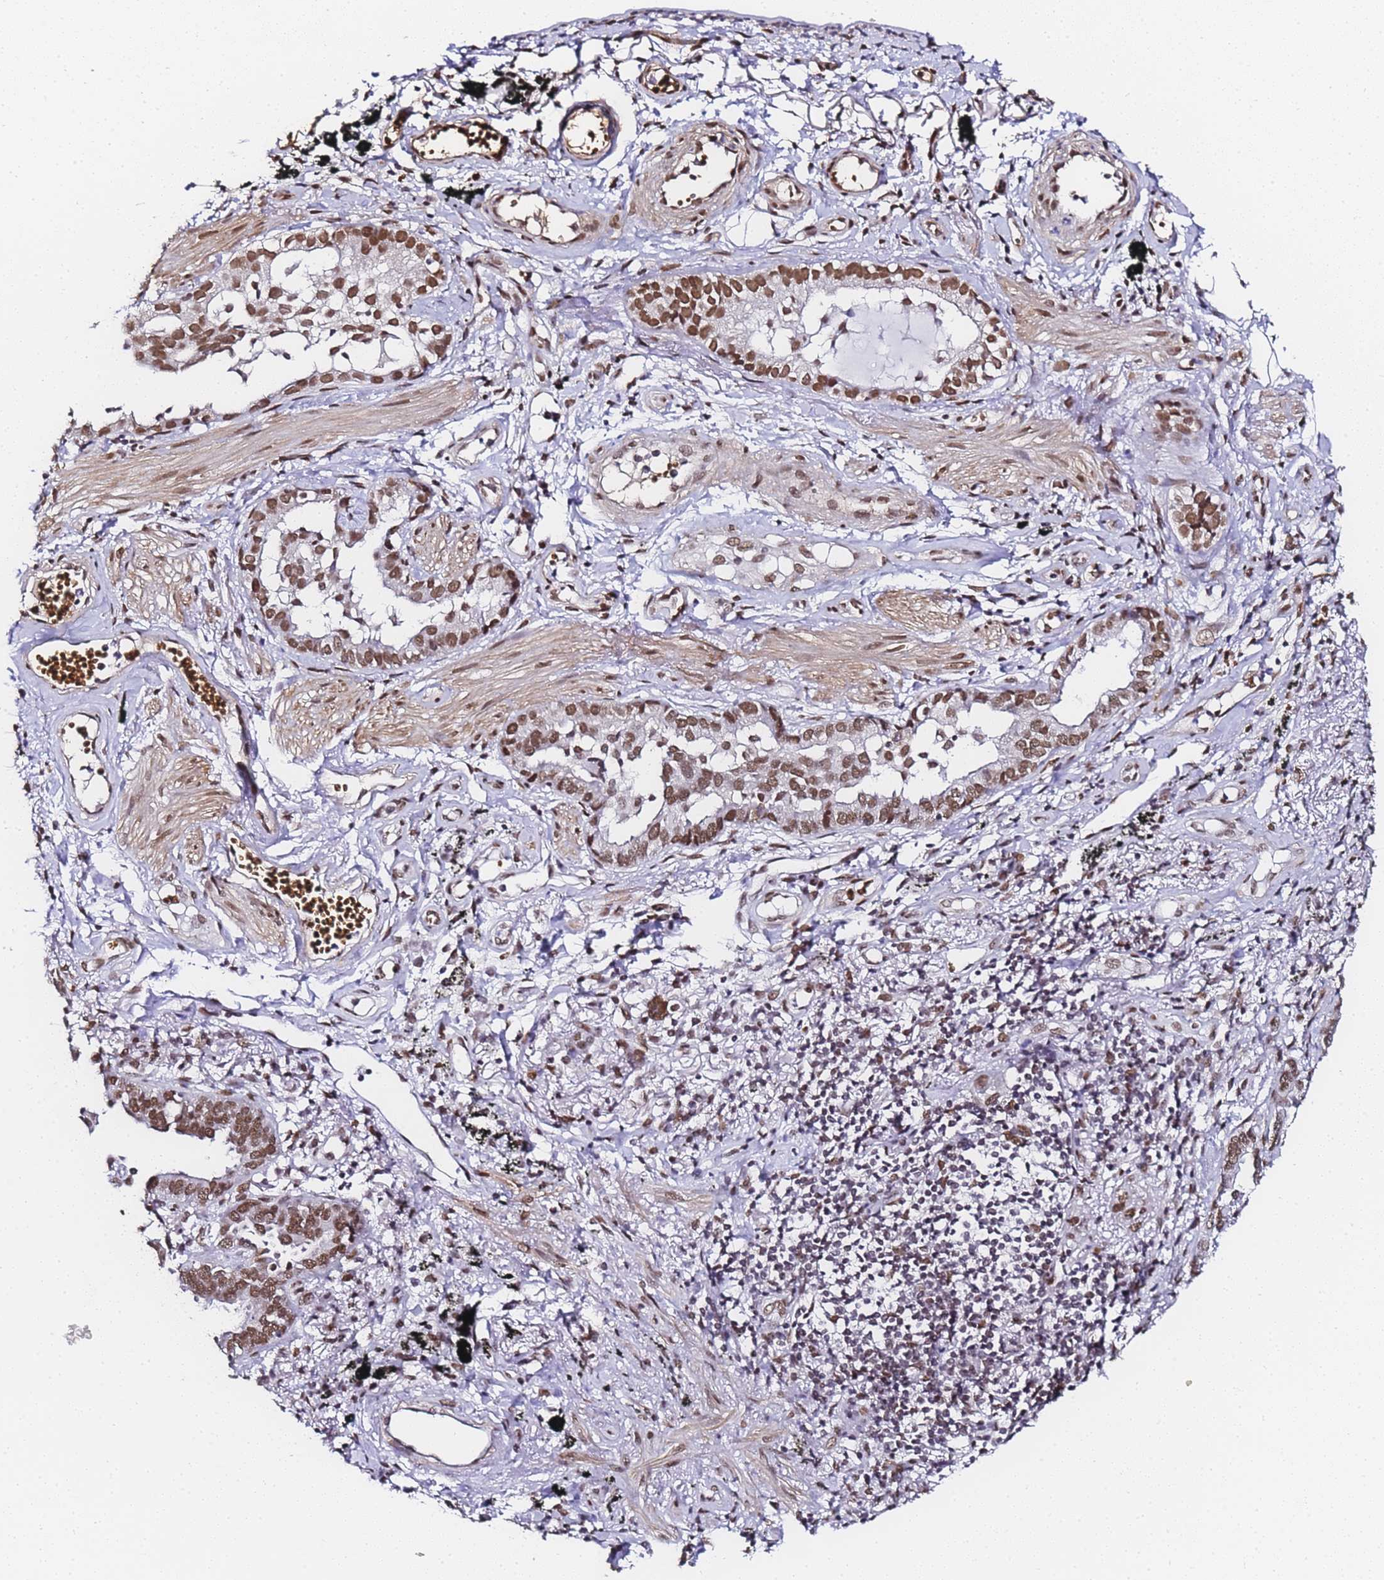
{"staining": {"intensity": "moderate", "quantity": ">75%", "location": "nuclear"}, "tissue": "lung cancer", "cell_type": "Tumor cells", "image_type": "cancer", "snomed": [{"axis": "morphology", "description": "Adenocarcinoma, NOS"}, {"axis": "topography", "description": "Lung"}], "caption": "Human lung adenocarcinoma stained with a brown dye reveals moderate nuclear positive staining in approximately >75% of tumor cells.", "gene": "POLR1A", "patient": {"sex": "male", "age": 67}}